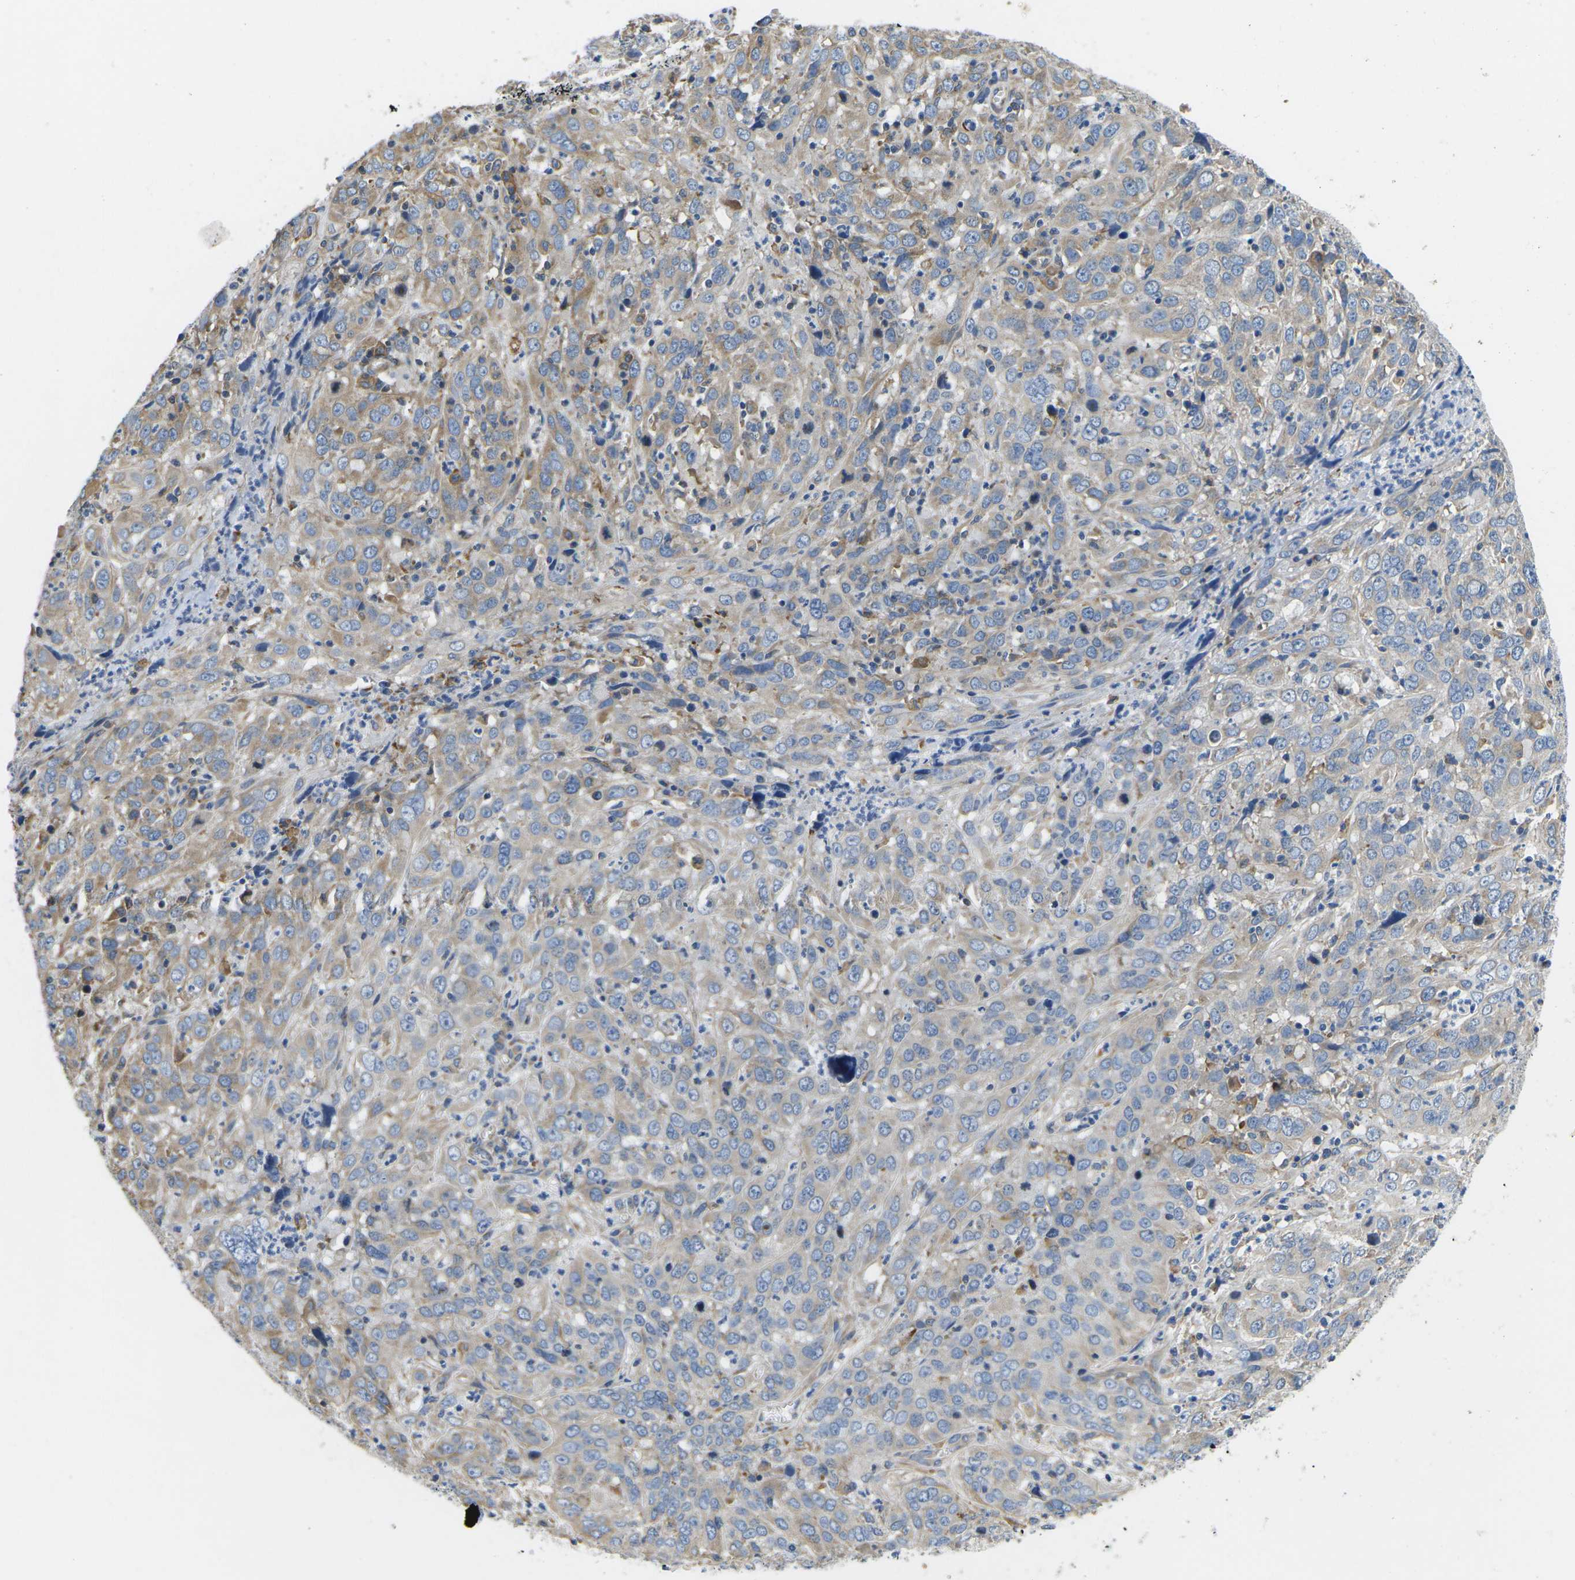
{"staining": {"intensity": "moderate", "quantity": ">75%", "location": "cytoplasmic/membranous"}, "tissue": "cervical cancer", "cell_type": "Tumor cells", "image_type": "cancer", "snomed": [{"axis": "morphology", "description": "Squamous cell carcinoma, NOS"}, {"axis": "topography", "description": "Cervix"}], "caption": "This histopathology image reveals IHC staining of human cervical squamous cell carcinoma, with medium moderate cytoplasmic/membranous staining in approximately >75% of tumor cells.", "gene": "TMEFF2", "patient": {"sex": "female", "age": 32}}